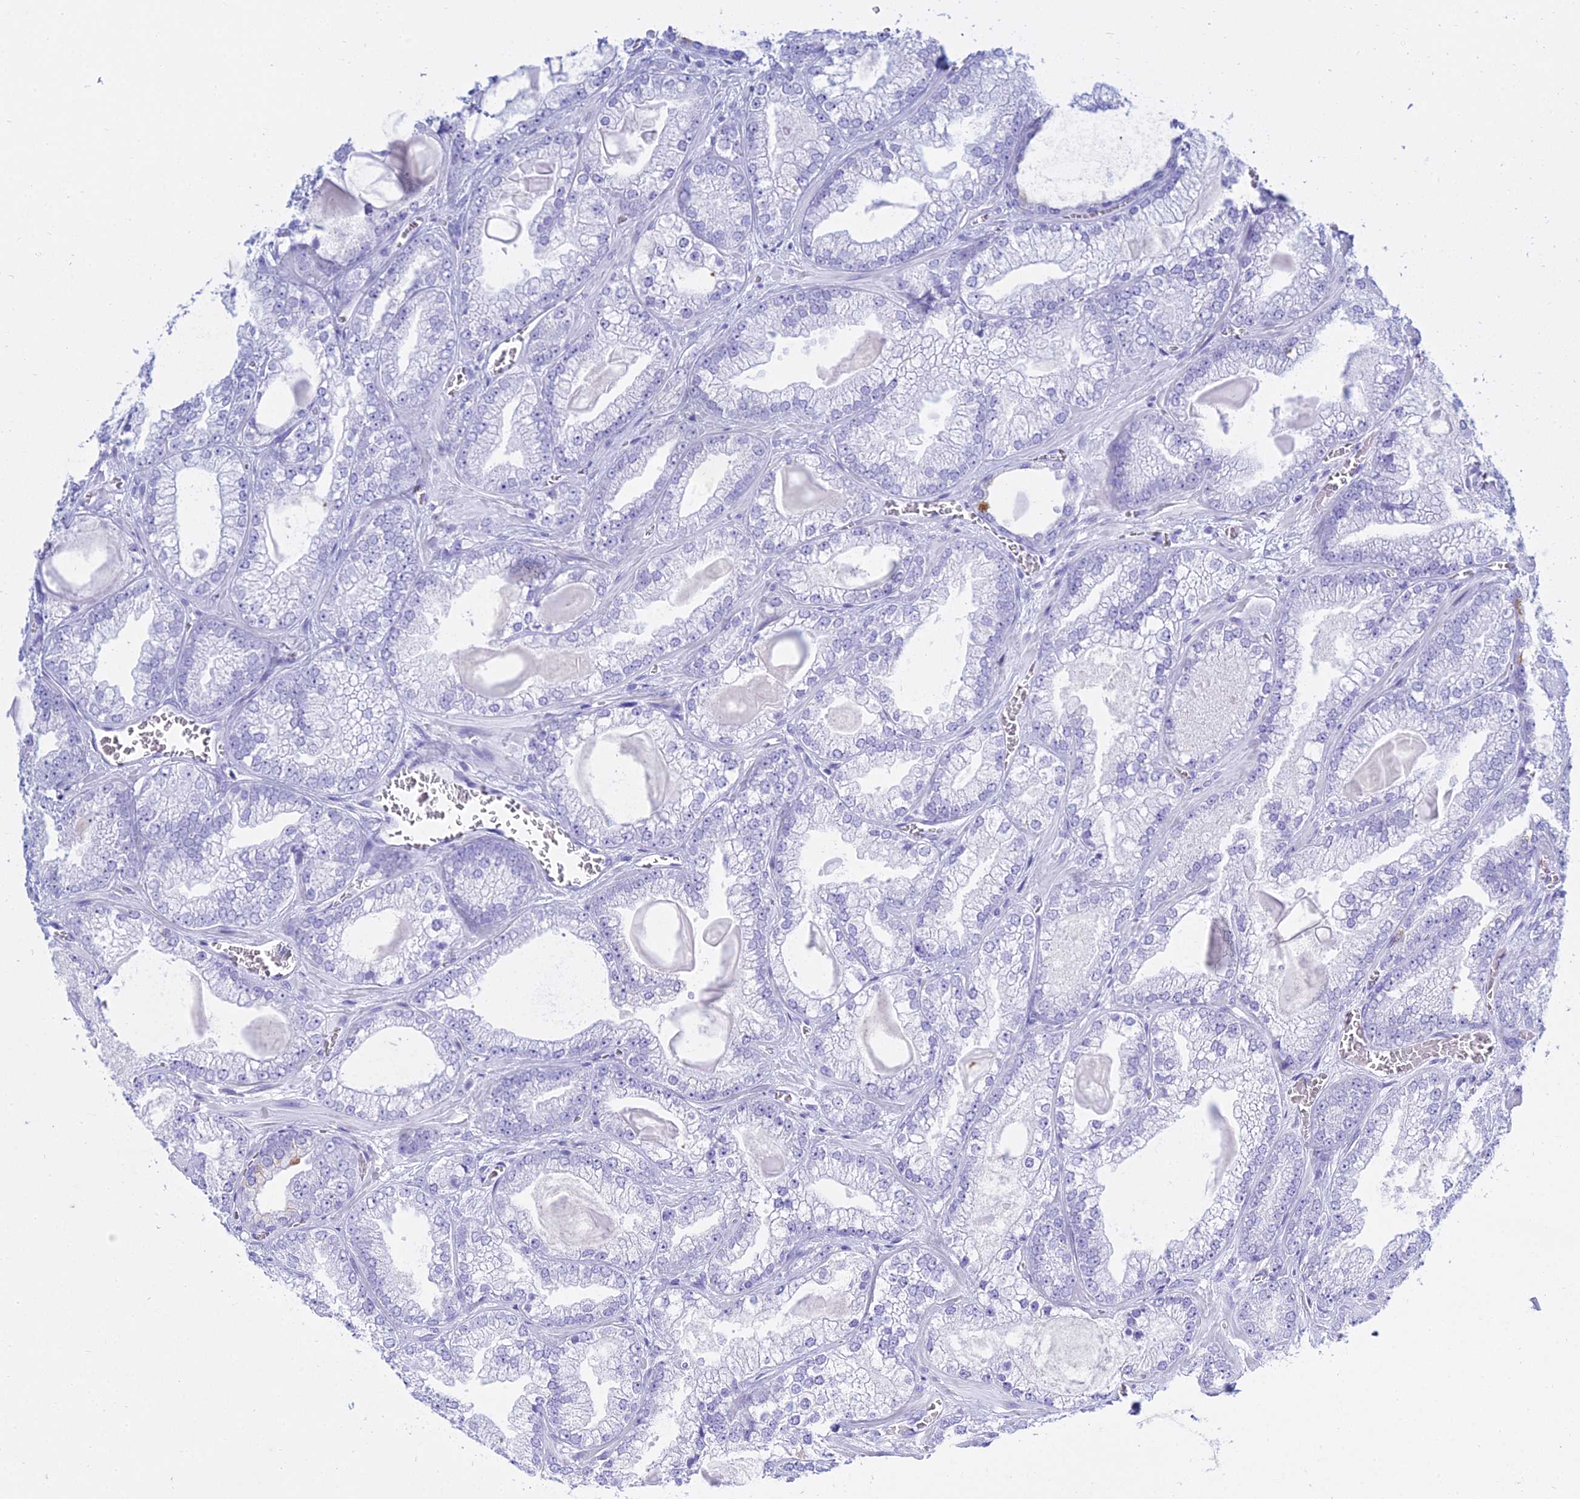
{"staining": {"intensity": "negative", "quantity": "none", "location": "none"}, "tissue": "prostate cancer", "cell_type": "Tumor cells", "image_type": "cancer", "snomed": [{"axis": "morphology", "description": "Adenocarcinoma, Low grade"}, {"axis": "topography", "description": "Prostate"}], "caption": "Immunohistochemistry photomicrograph of prostate low-grade adenocarcinoma stained for a protein (brown), which shows no staining in tumor cells.", "gene": "PATE4", "patient": {"sex": "male", "age": 57}}